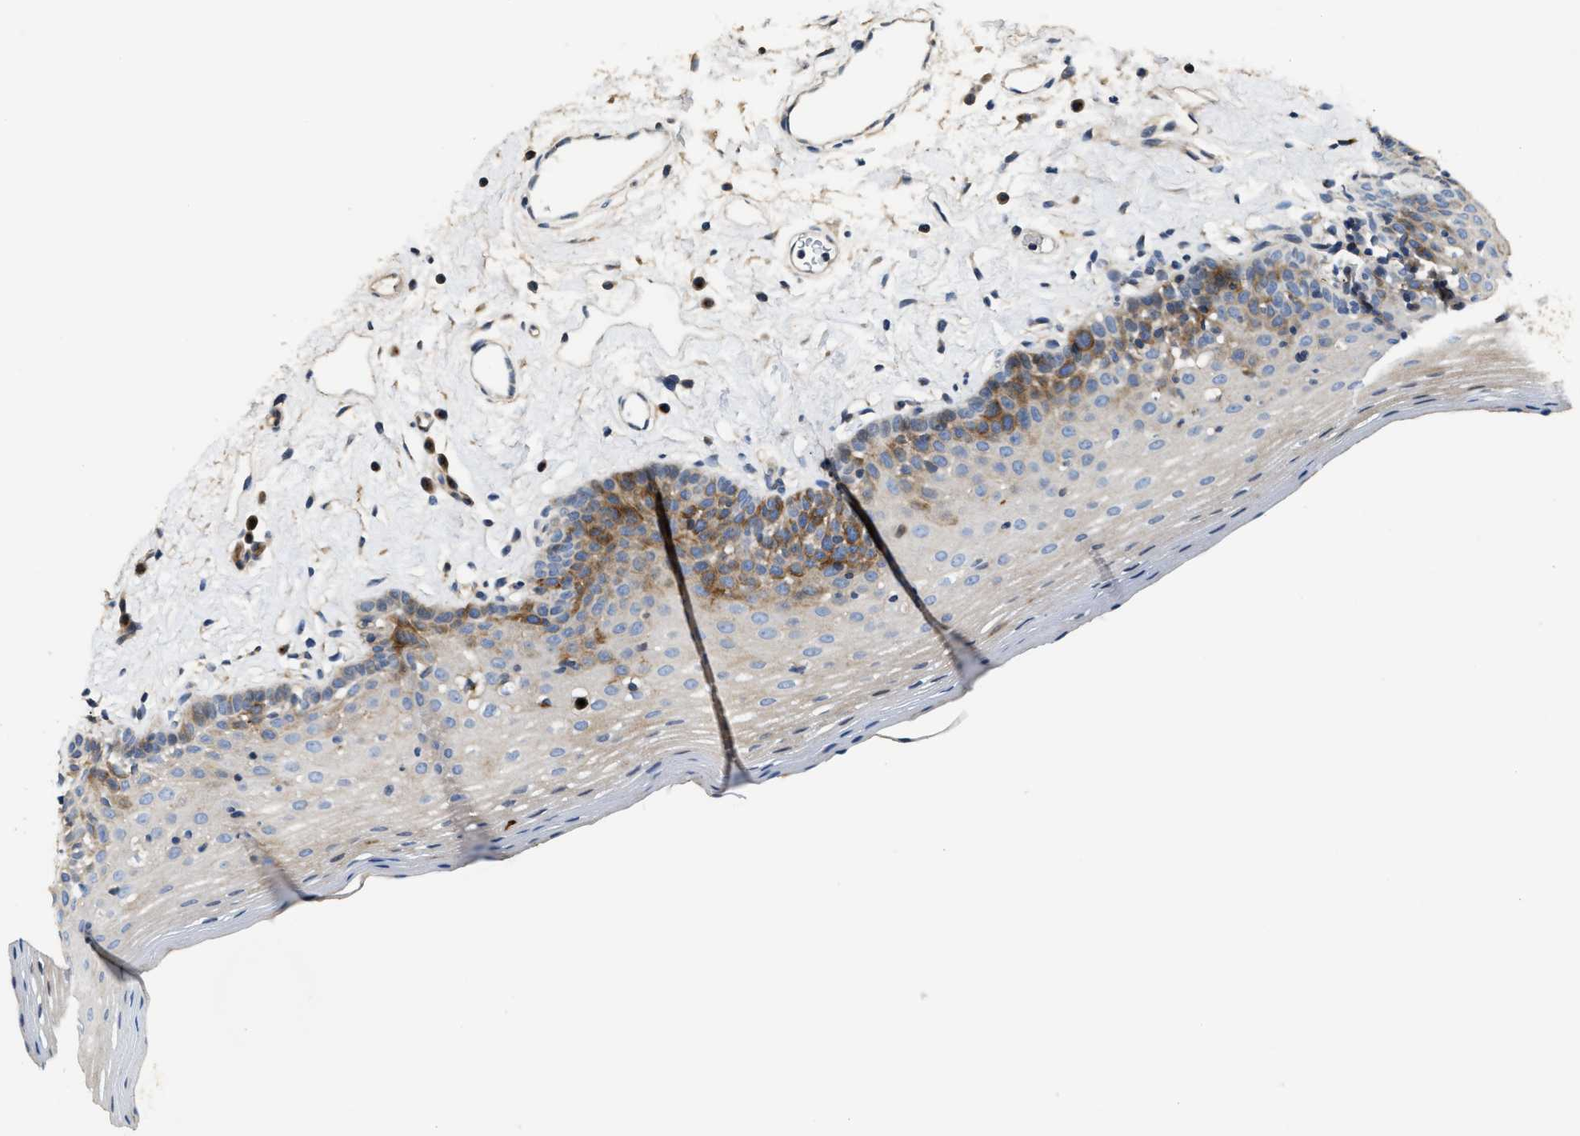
{"staining": {"intensity": "strong", "quantity": "<25%", "location": "cytoplasmic/membranous"}, "tissue": "oral mucosa", "cell_type": "Squamous epithelial cells", "image_type": "normal", "snomed": [{"axis": "morphology", "description": "Normal tissue, NOS"}, {"axis": "topography", "description": "Oral tissue"}], "caption": "Immunohistochemical staining of unremarkable human oral mucosa demonstrates <25% levels of strong cytoplasmic/membranous protein expression in about <25% of squamous epithelial cells.", "gene": "IL17RC", "patient": {"sex": "male", "age": 66}}